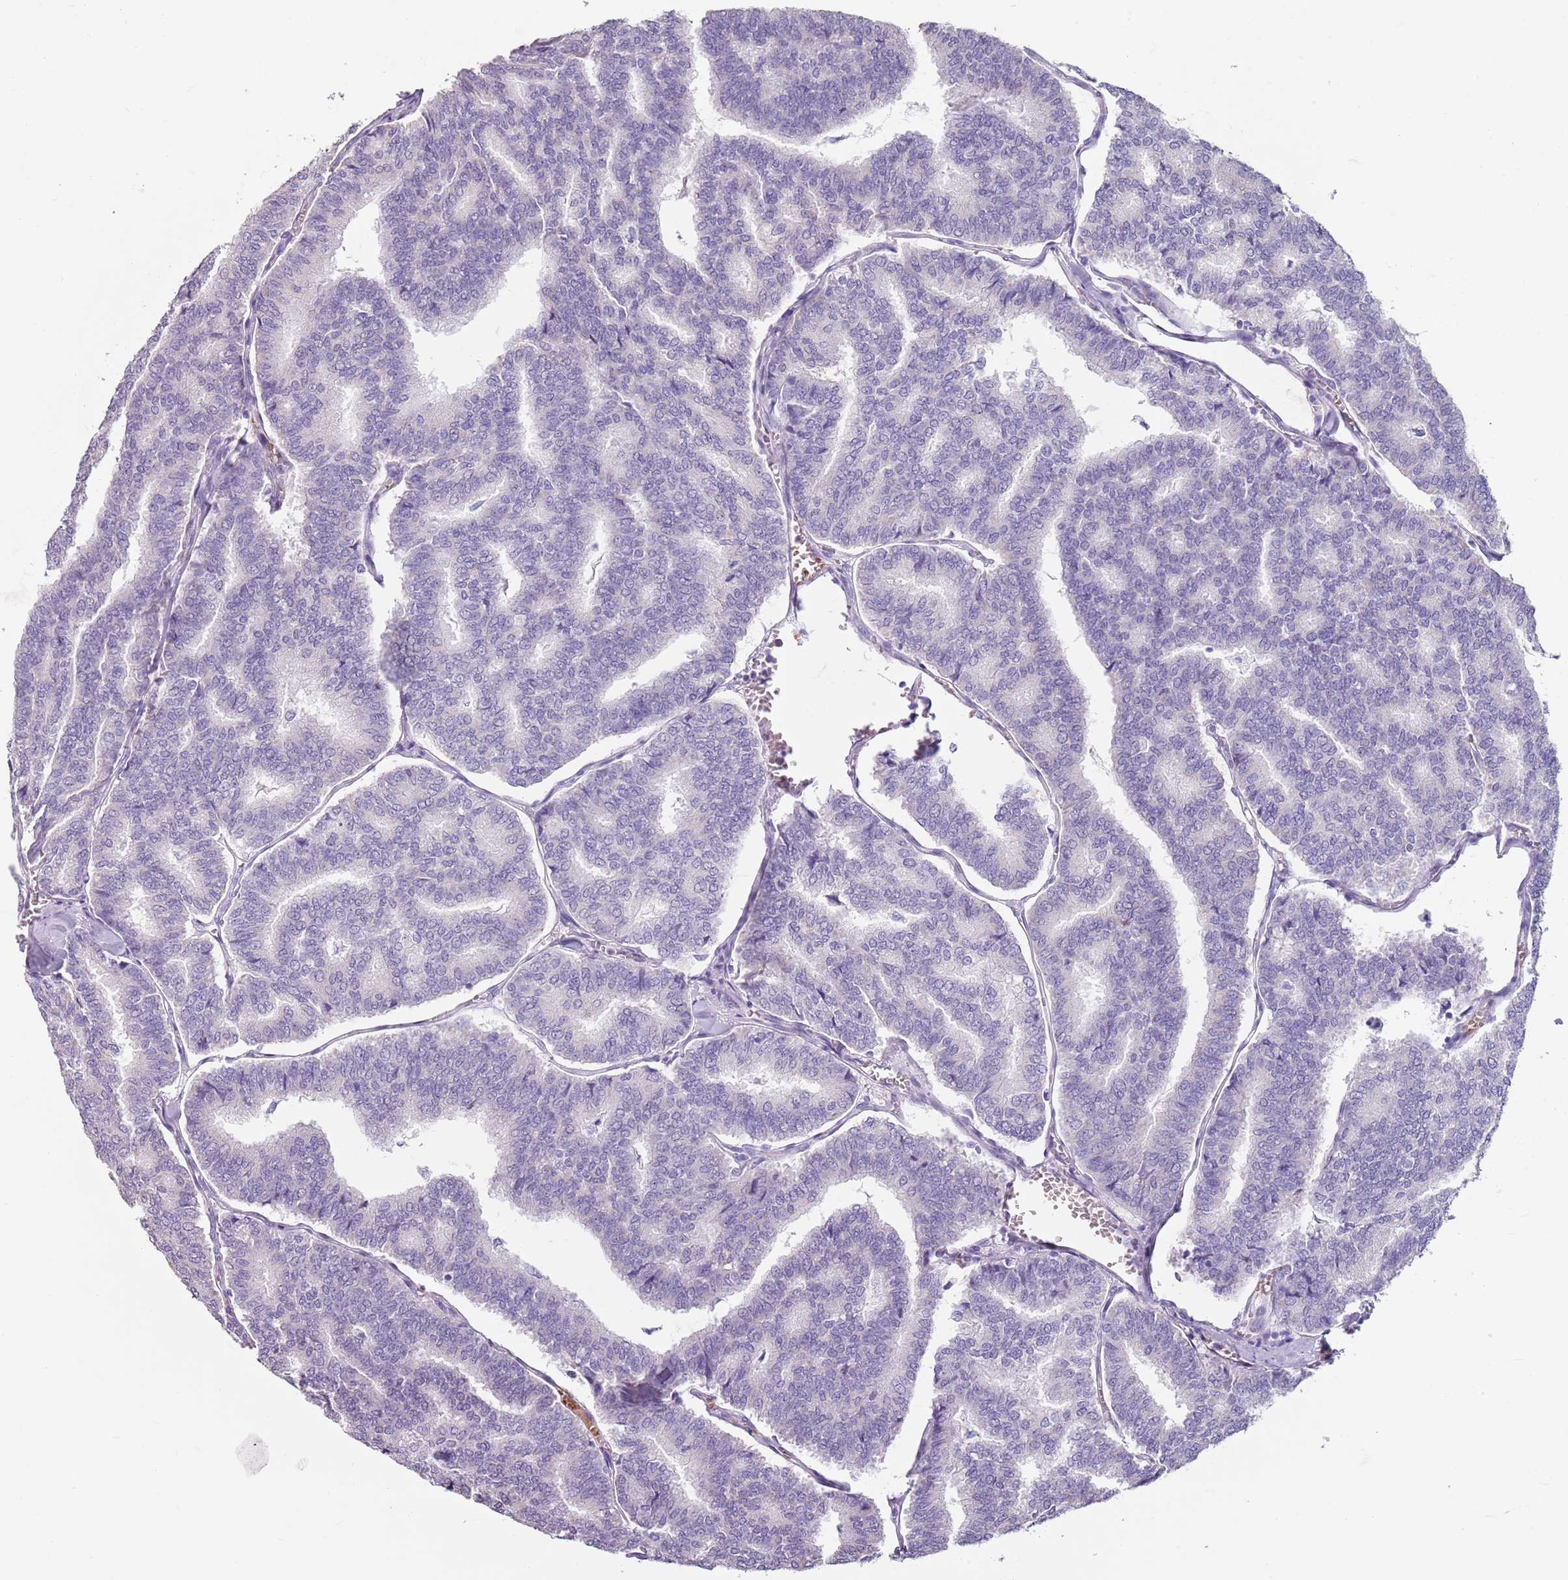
{"staining": {"intensity": "negative", "quantity": "none", "location": "none"}, "tissue": "thyroid cancer", "cell_type": "Tumor cells", "image_type": "cancer", "snomed": [{"axis": "morphology", "description": "Papillary adenocarcinoma, NOS"}, {"axis": "topography", "description": "Thyroid gland"}], "caption": "Tumor cells show no significant protein expression in papillary adenocarcinoma (thyroid). (DAB (3,3'-diaminobenzidine) immunohistochemistry (IHC), high magnification).", "gene": "SPESP1", "patient": {"sex": "female", "age": 35}}